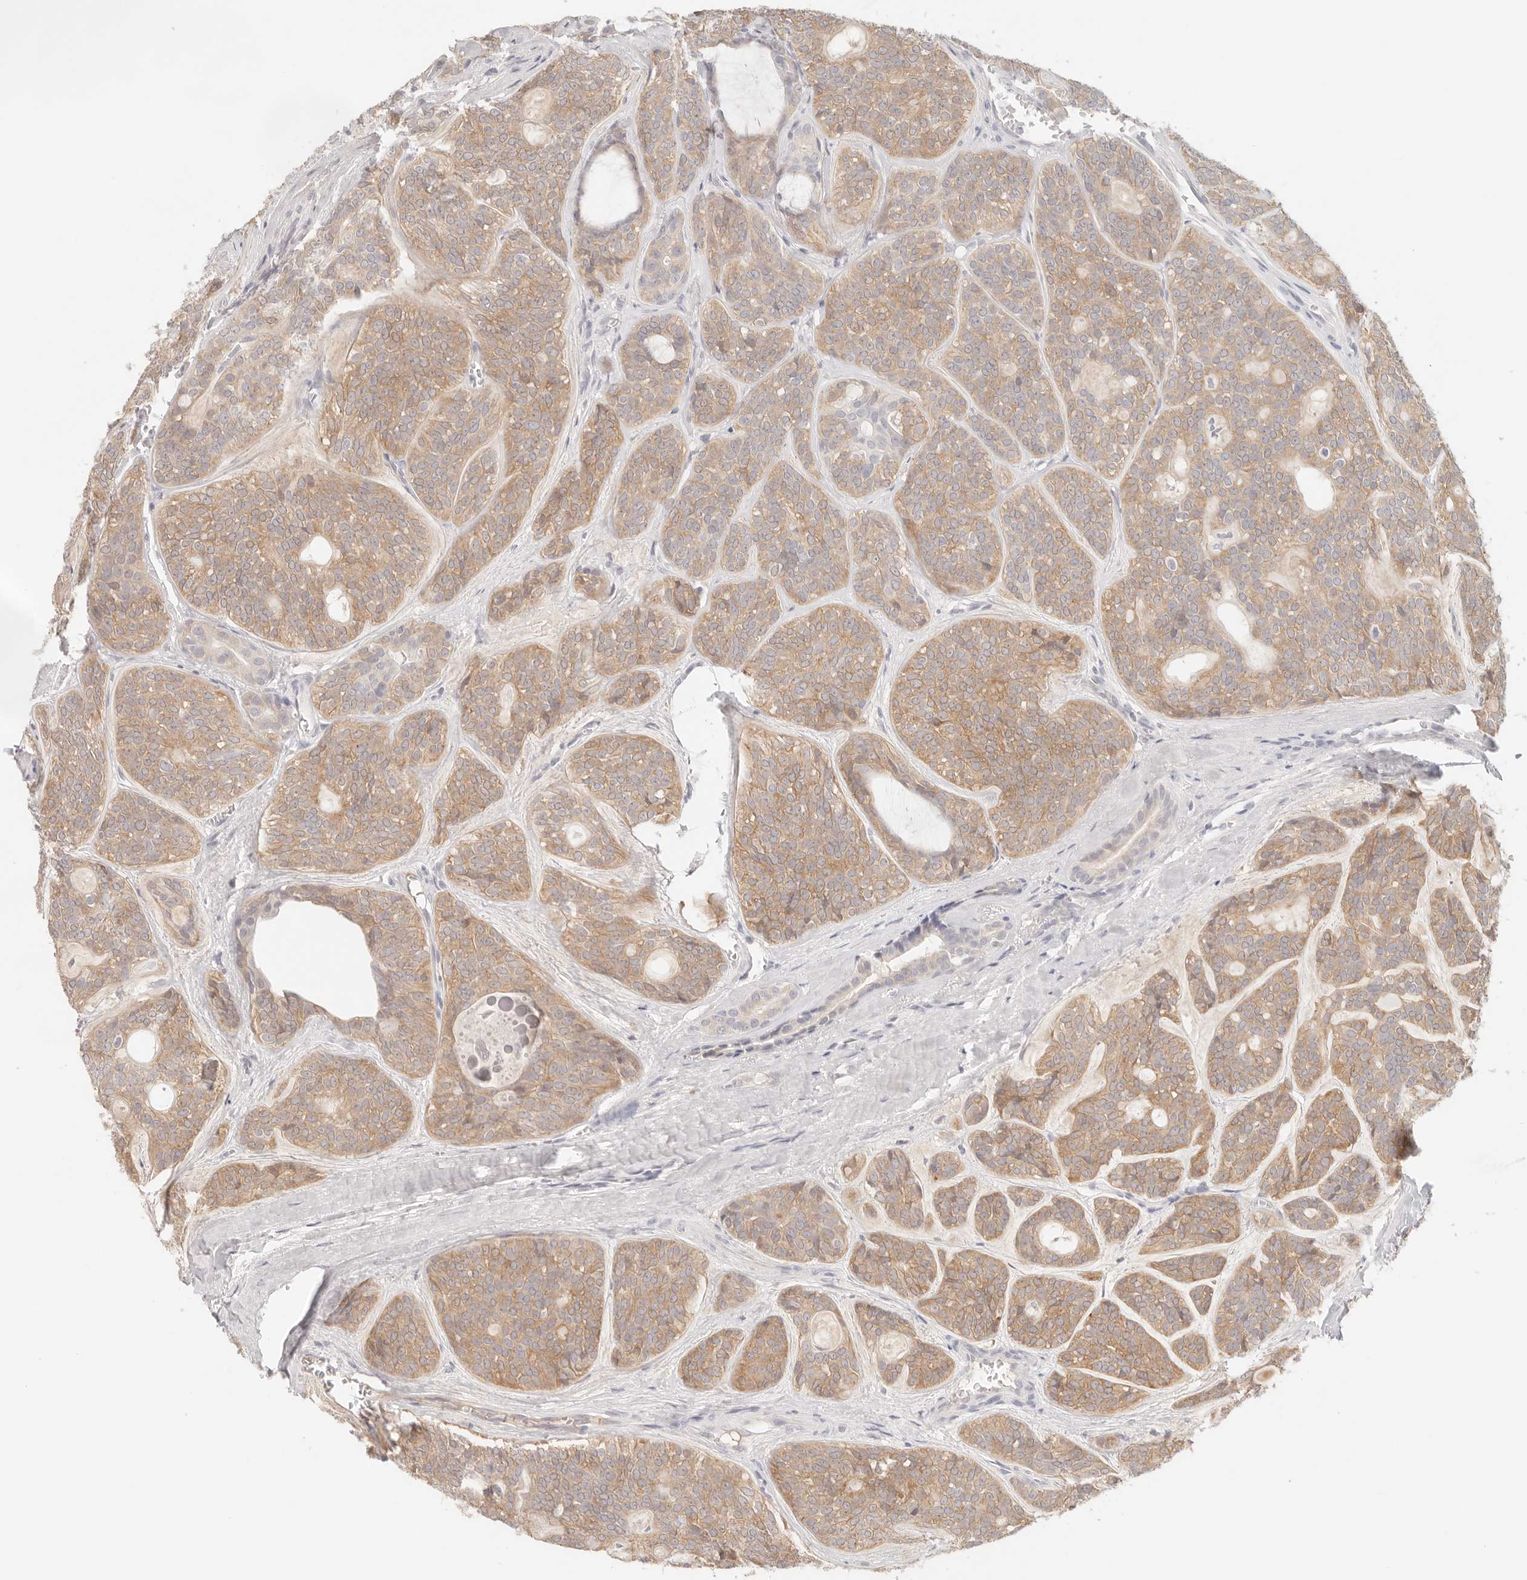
{"staining": {"intensity": "moderate", "quantity": ">75%", "location": "cytoplasmic/membranous"}, "tissue": "head and neck cancer", "cell_type": "Tumor cells", "image_type": "cancer", "snomed": [{"axis": "morphology", "description": "Adenocarcinoma, NOS"}, {"axis": "topography", "description": "Head-Neck"}], "caption": "A brown stain labels moderate cytoplasmic/membranous positivity of a protein in human head and neck cancer tumor cells. The staining is performed using DAB brown chromogen to label protein expression. The nuclei are counter-stained blue using hematoxylin.", "gene": "SPHK1", "patient": {"sex": "male", "age": 66}}